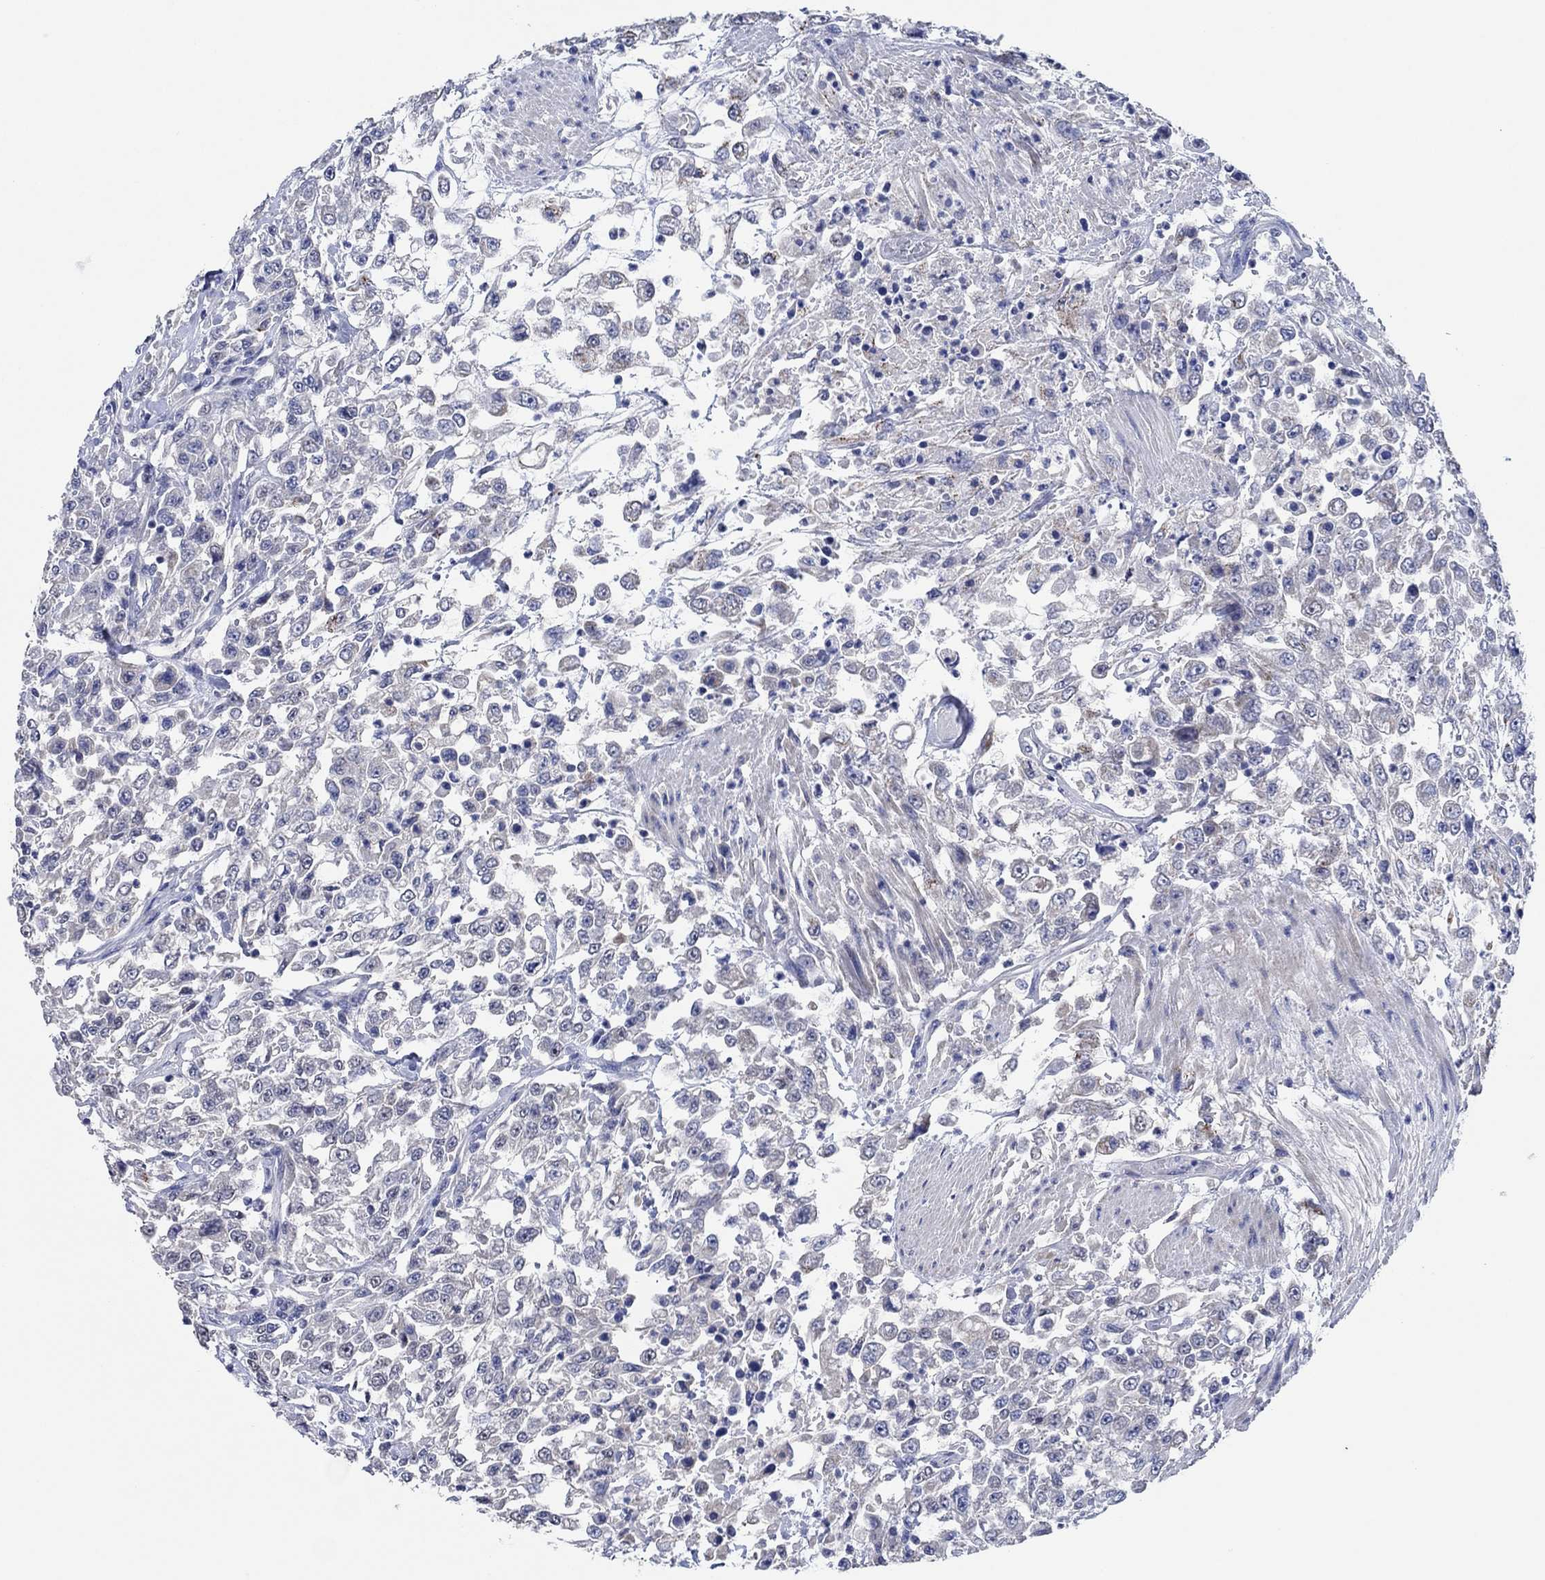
{"staining": {"intensity": "negative", "quantity": "none", "location": "none"}, "tissue": "urothelial cancer", "cell_type": "Tumor cells", "image_type": "cancer", "snomed": [{"axis": "morphology", "description": "Urothelial carcinoma, High grade"}, {"axis": "topography", "description": "Urinary bladder"}], "caption": "Tumor cells show no significant expression in high-grade urothelial carcinoma.", "gene": "PRRT3", "patient": {"sex": "male", "age": 46}}